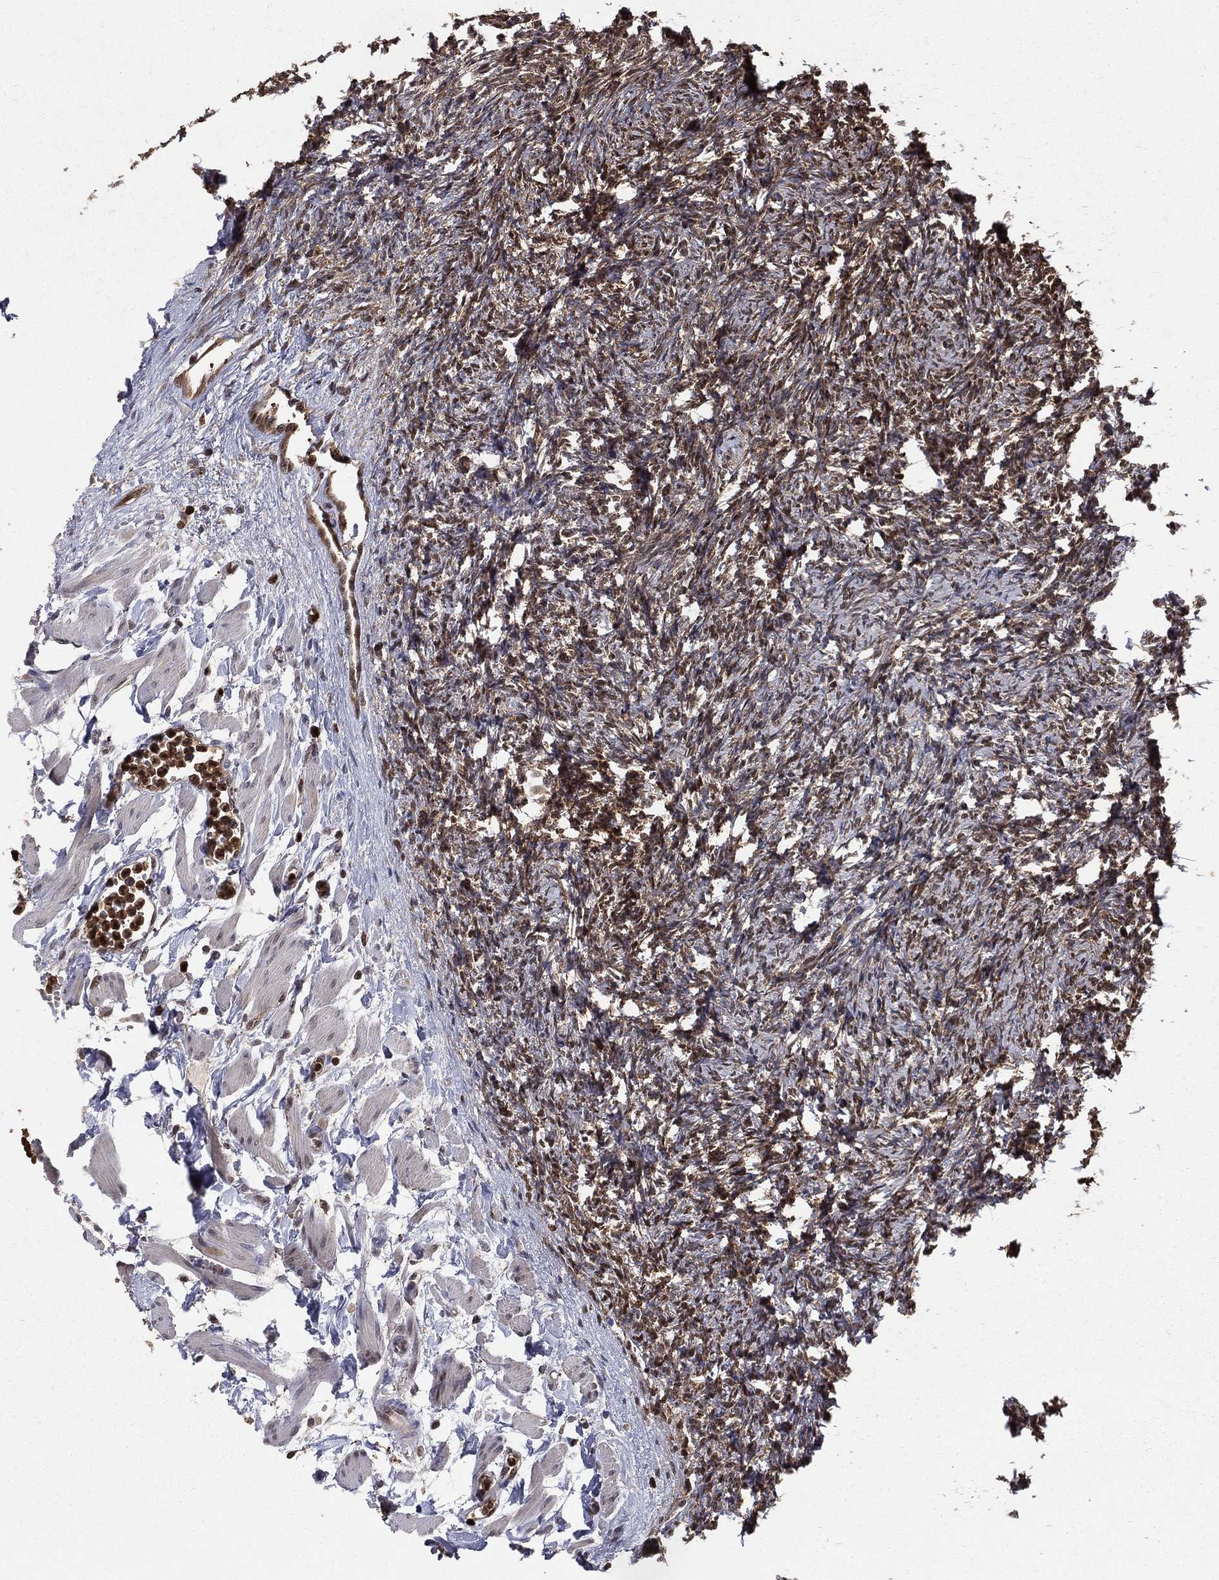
{"staining": {"intensity": "strong", "quantity": ">75%", "location": "cytoplasmic/membranous"}, "tissue": "ovary", "cell_type": "Follicle cells", "image_type": "normal", "snomed": [{"axis": "morphology", "description": "Normal tissue, NOS"}, {"axis": "topography", "description": "Fallopian tube"}, {"axis": "topography", "description": "Ovary"}], "caption": "Ovary stained with a brown dye exhibits strong cytoplasmic/membranous positive positivity in about >75% of follicle cells.", "gene": "ENO1", "patient": {"sex": "female", "age": 33}}